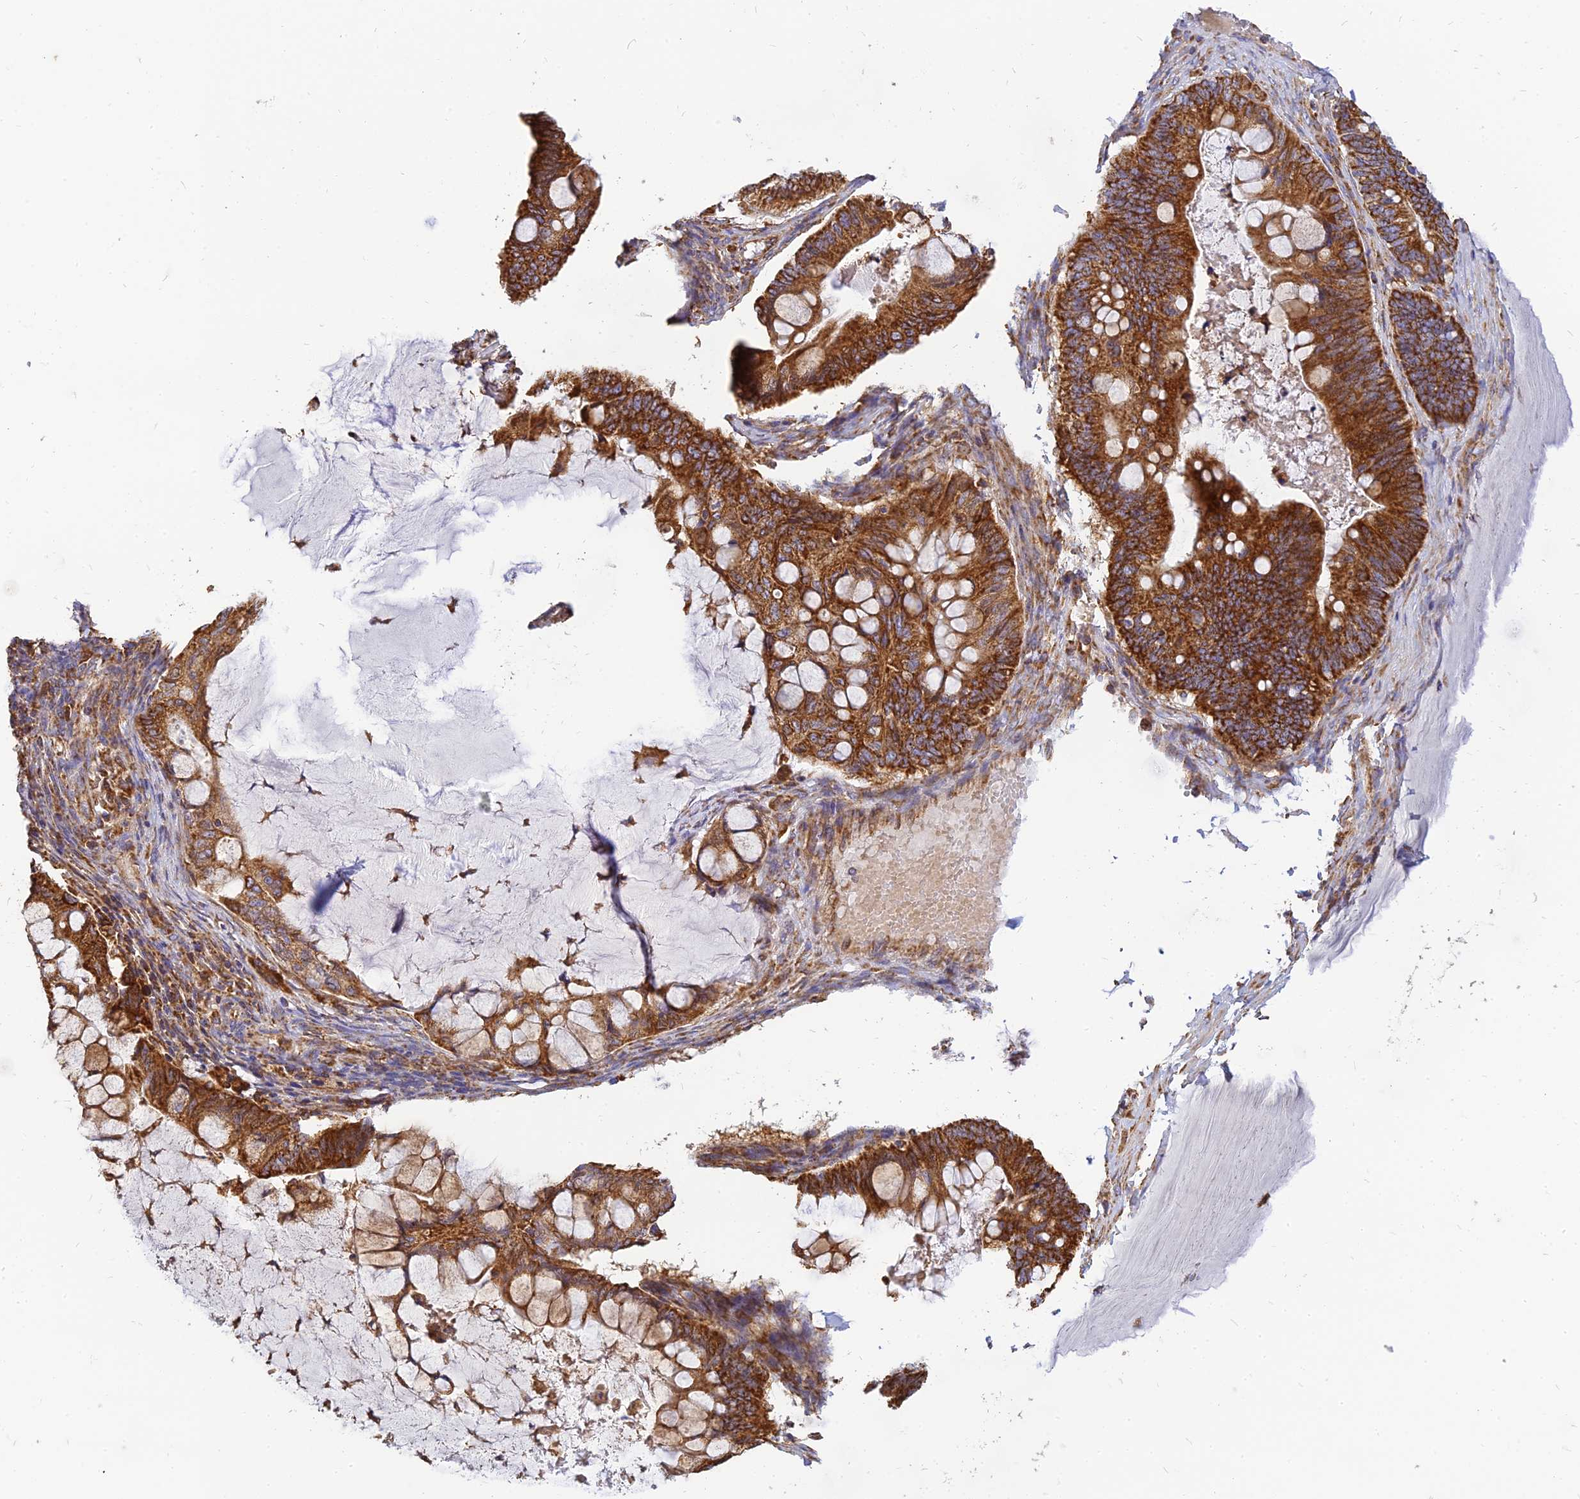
{"staining": {"intensity": "strong", "quantity": ">75%", "location": "cytoplasmic/membranous"}, "tissue": "ovarian cancer", "cell_type": "Tumor cells", "image_type": "cancer", "snomed": [{"axis": "morphology", "description": "Cystadenocarcinoma, mucinous, NOS"}, {"axis": "topography", "description": "Ovary"}], "caption": "Immunohistochemical staining of mucinous cystadenocarcinoma (ovarian) displays strong cytoplasmic/membranous protein positivity in approximately >75% of tumor cells.", "gene": "THUMPD2", "patient": {"sex": "female", "age": 61}}